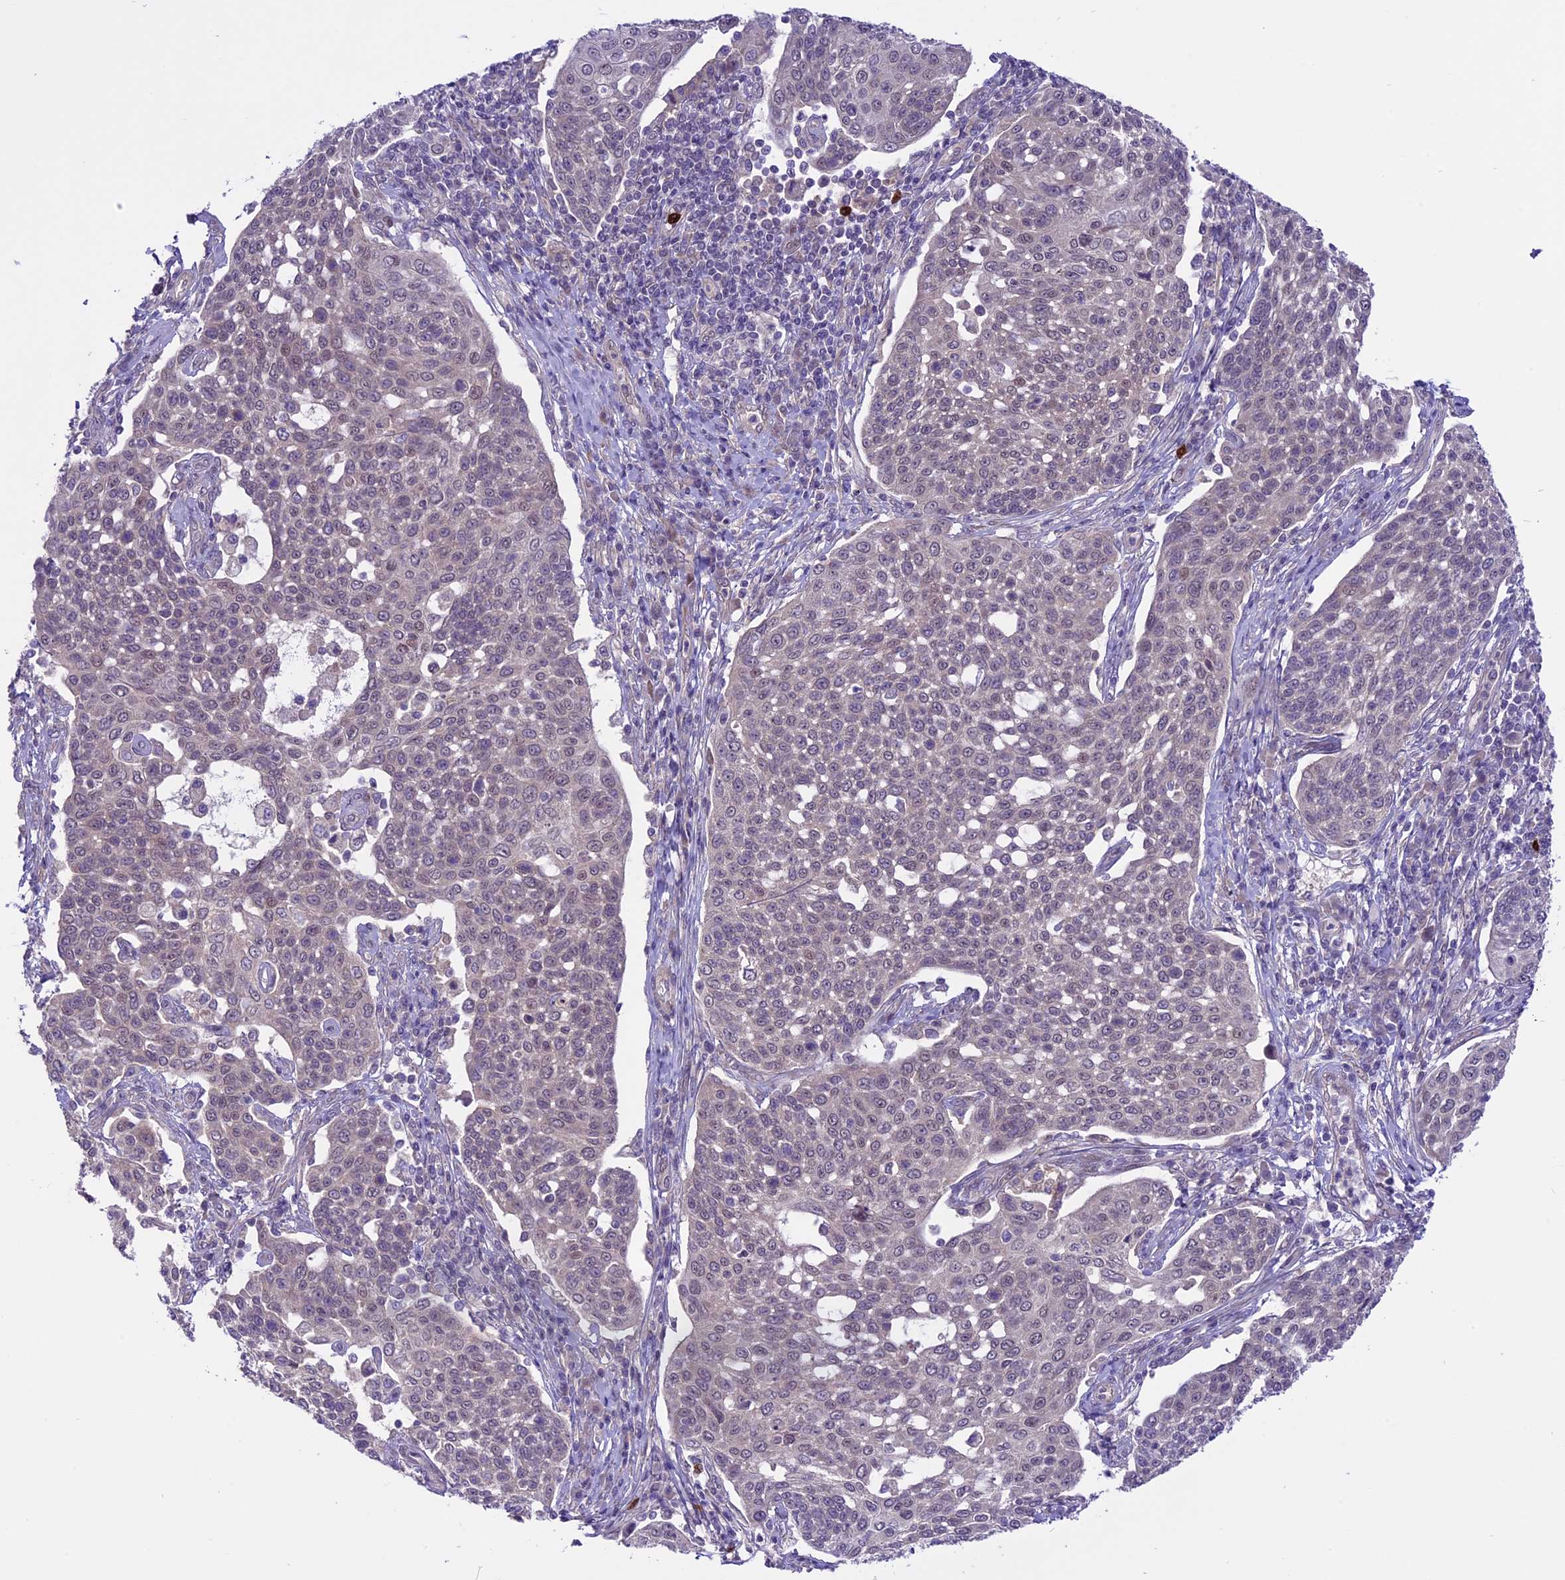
{"staining": {"intensity": "weak", "quantity": "<25%", "location": "nuclear"}, "tissue": "cervical cancer", "cell_type": "Tumor cells", "image_type": "cancer", "snomed": [{"axis": "morphology", "description": "Squamous cell carcinoma, NOS"}, {"axis": "topography", "description": "Cervix"}], "caption": "The histopathology image displays no staining of tumor cells in squamous cell carcinoma (cervical).", "gene": "SPRED1", "patient": {"sex": "female", "age": 34}}